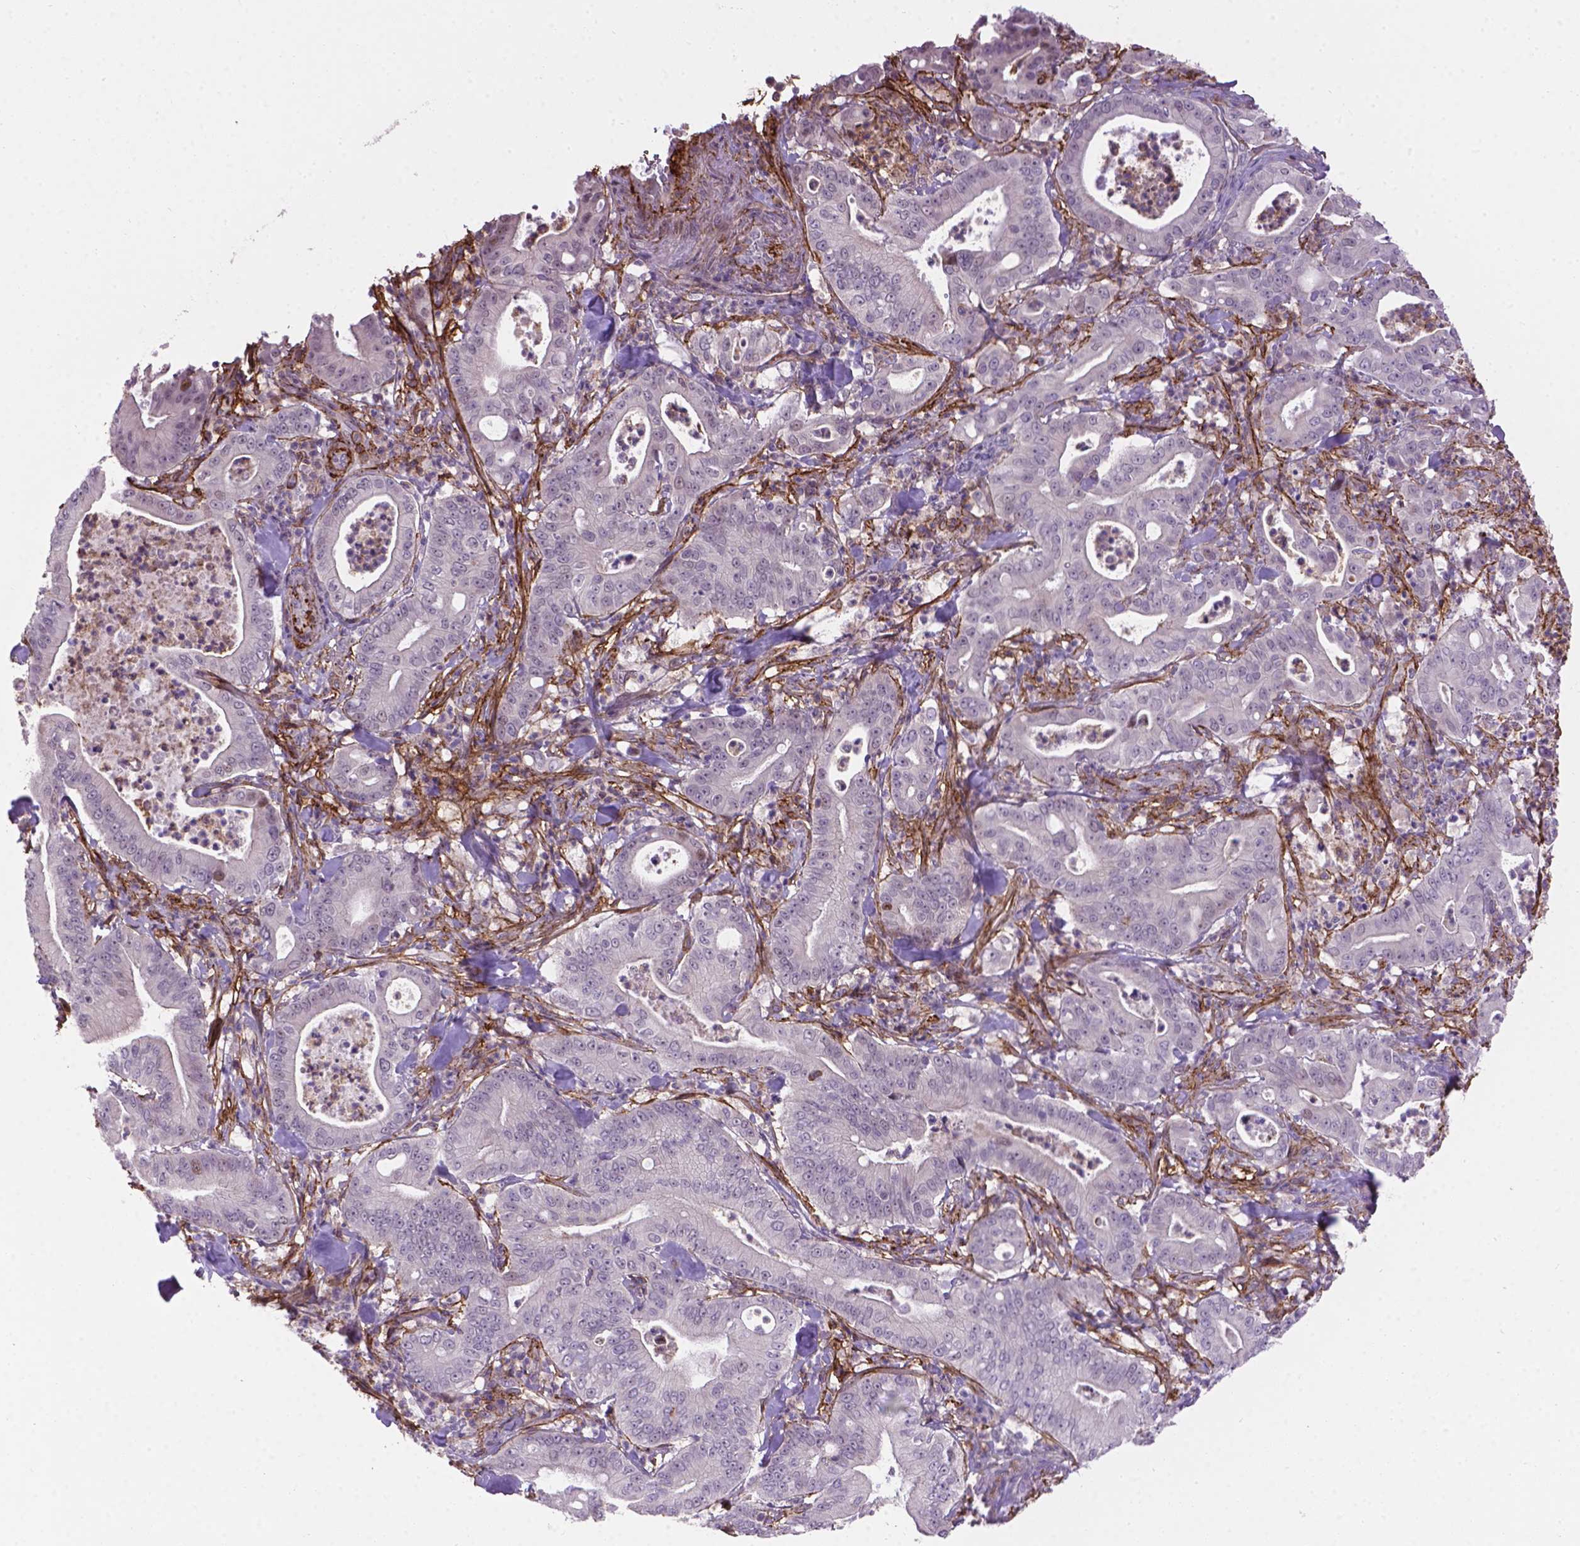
{"staining": {"intensity": "negative", "quantity": "none", "location": "none"}, "tissue": "pancreatic cancer", "cell_type": "Tumor cells", "image_type": "cancer", "snomed": [{"axis": "morphology", "description": "Adenocarcinoma, NOS"}, {"axis": "topography", "description": "Pancreas"}], "caption": "Tumor cells show no significant expression in pancreatic adenocarcinoma.", "gene": "ACAD10", "patient": {"sex": "male", "age": 71}}